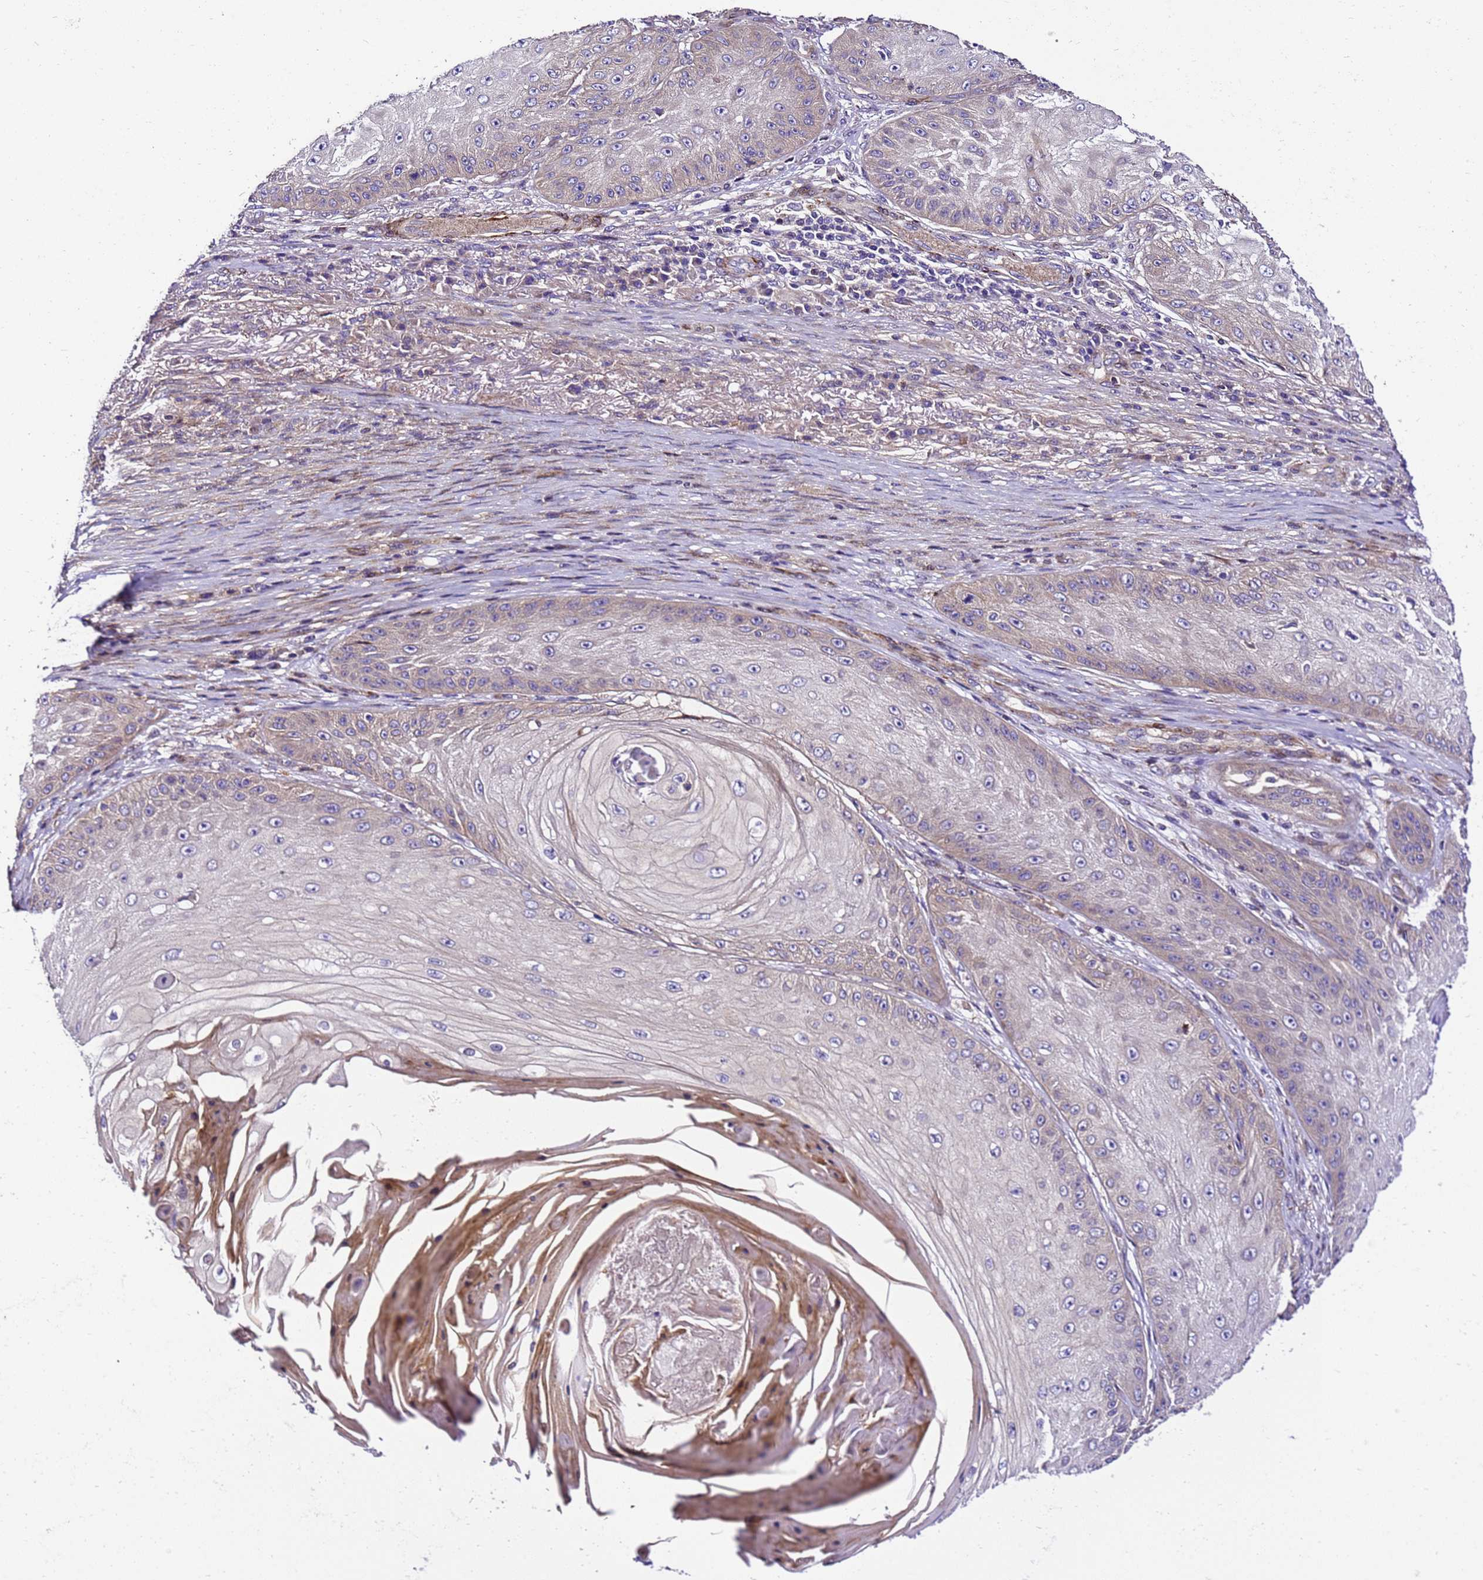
{"staining": {"intensity": "negative", "quantity": "none", "location": "none"}, "tissue": "skin cancer", "cell_type": "Tumor cells", "image_type": "cancer", "snomed": [{"axis": "morphology", "description": "Squamous cell carcinoma, NOS"}, {"axis": "topography", "description": "Skin"}], "caption": "This is an immunohistochemistry micrograph of skin squamous cell carcinoma. There is no expression in tumor cells.", "gene": "ZNF417", "patient": {"sex": "male", "age": 70}}